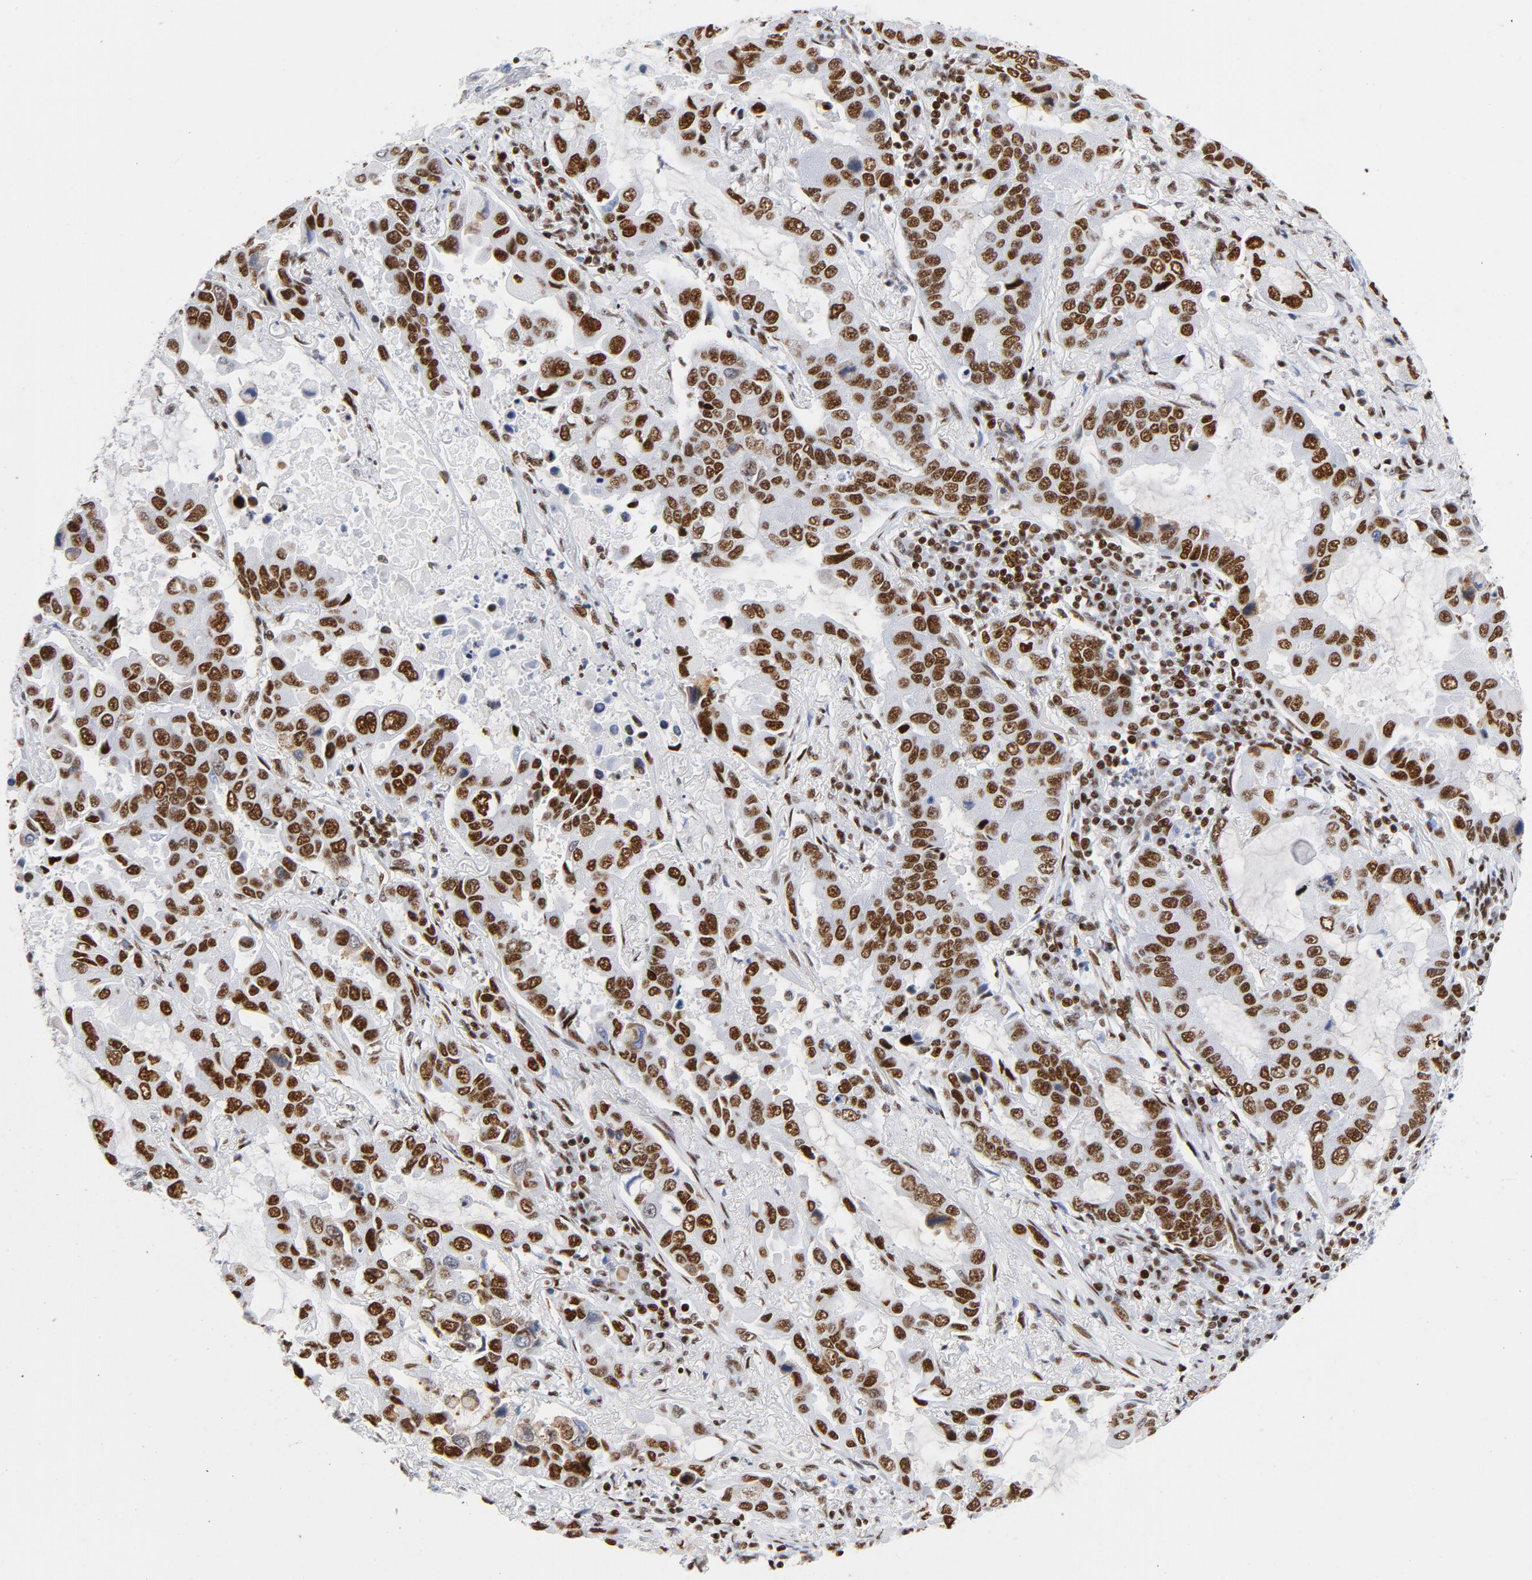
{"staining": {"intensity": "strong", "quantity": ">75%", "location": "nuclear"}, "tissue": "lung cancer", "cell_type": "Tumor cells", "image_type": "cancer", "snomed": [{"axis": "morphology", "description": "Adenocarcinoma, NOS"}, {"axis": "topography", "description": "Lung"}], "caption": "Strong nuclear staining for a protein is seen in about >75% of tumor cells of lung adenocarcinoma using immunohistochemistry (IHC).", "gene": "XRCC5", "patient": {"sex": "male", "age": 64}}